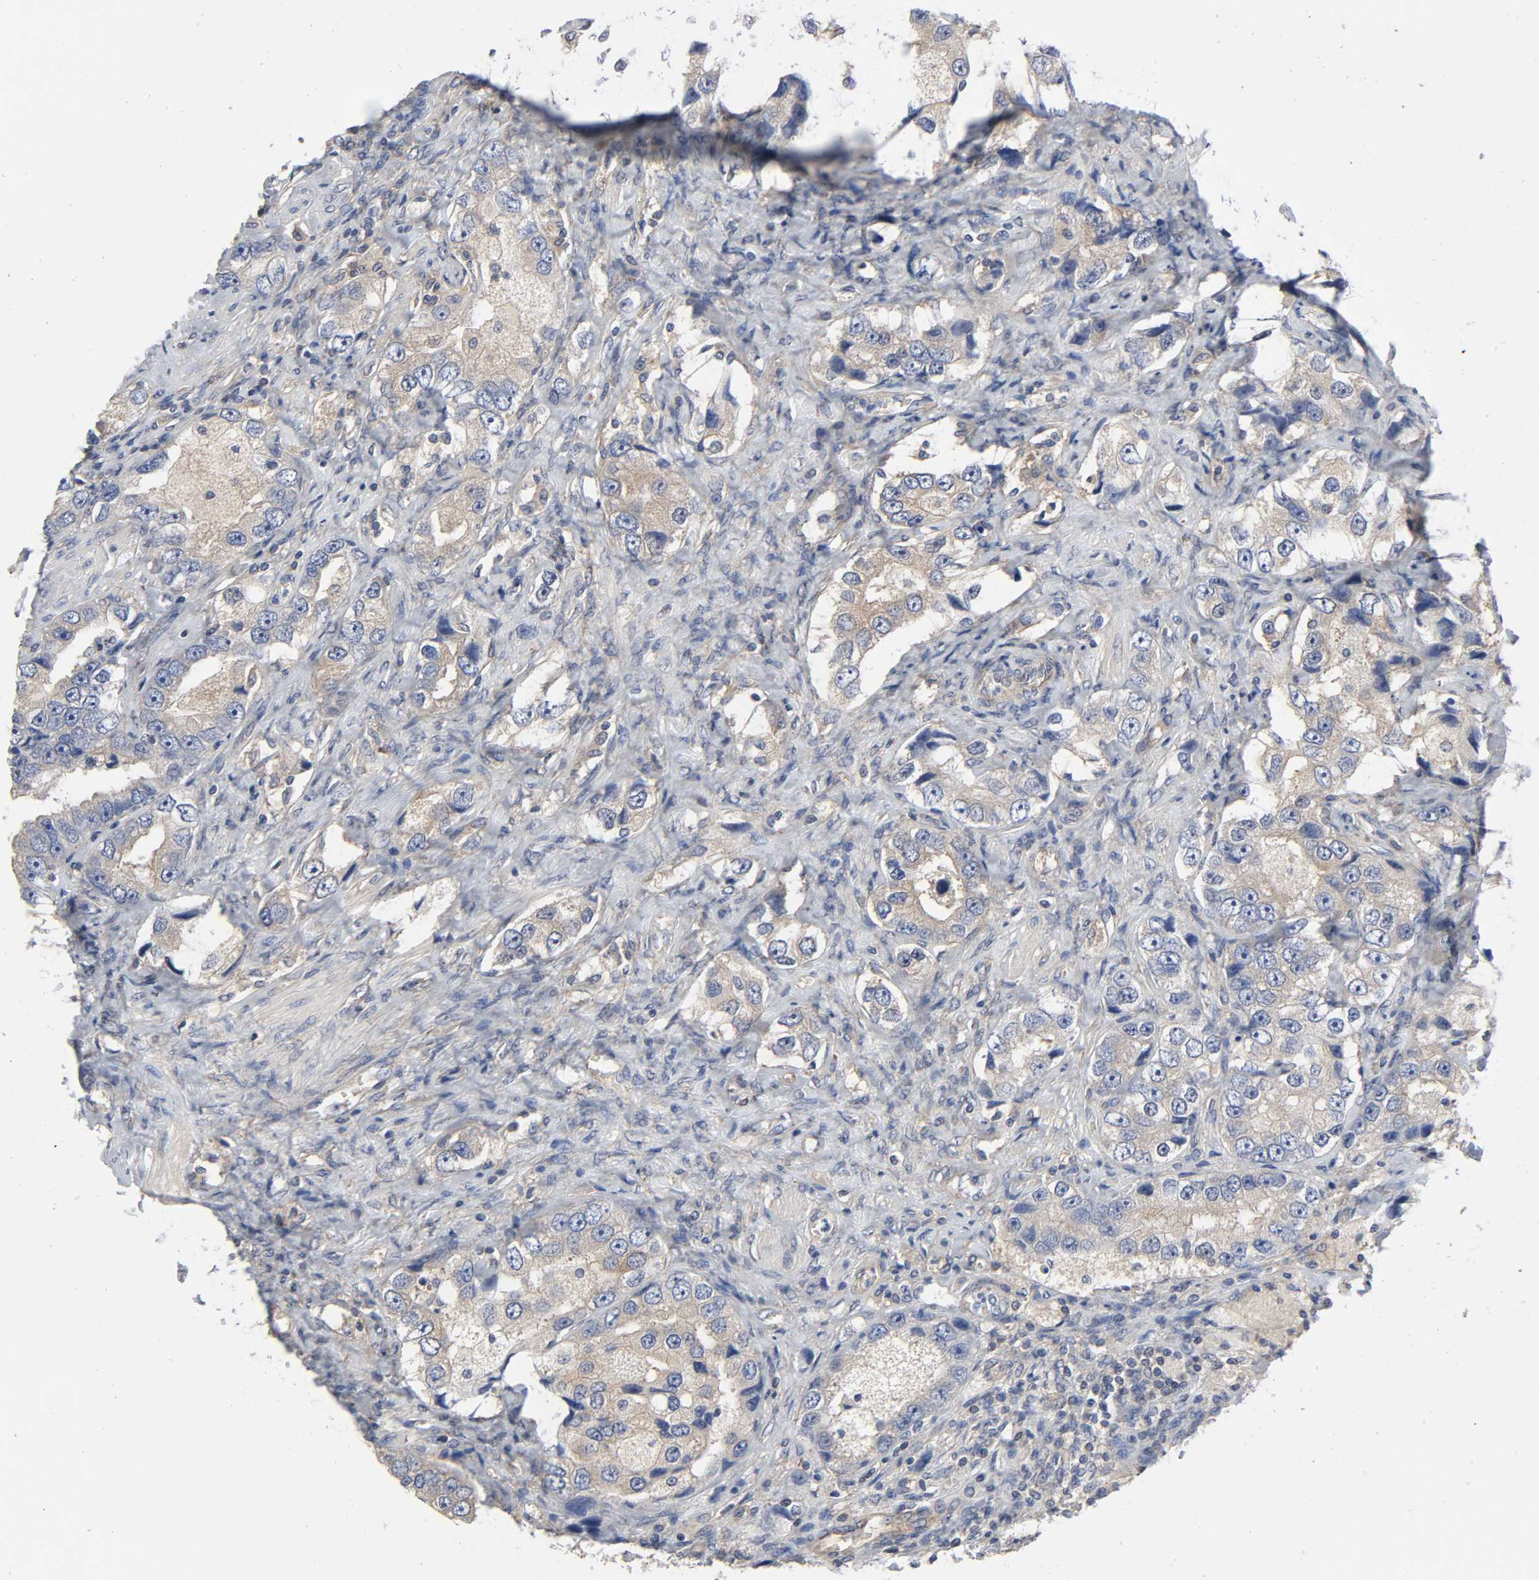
{"staining": {"intensity": "moderate", "quantity": ">75%", "location": "cytoplasmic/membranous"}, "tissue": "prostate cancer", "cell_type": "Tumor cells", "image_type": "cancer", "snomed": [{"axis": "morphology", "description": "Adenocarcinoma, High grade"}, {"axis": "topography", "description": "Prostate"}], "caption": "This photomicrograph demonstrates adenocarcinoma (high-grade) (prostate) stained with immunohistochemistry (IHC) to label a protein in brown. The cytoplasmic/membranous of tumor cells show moderate positivity for the protein. Nuclei are counter-stained blue.", "gene": "DYNLT3", "patient": {"sex": "male", "age": 63}}